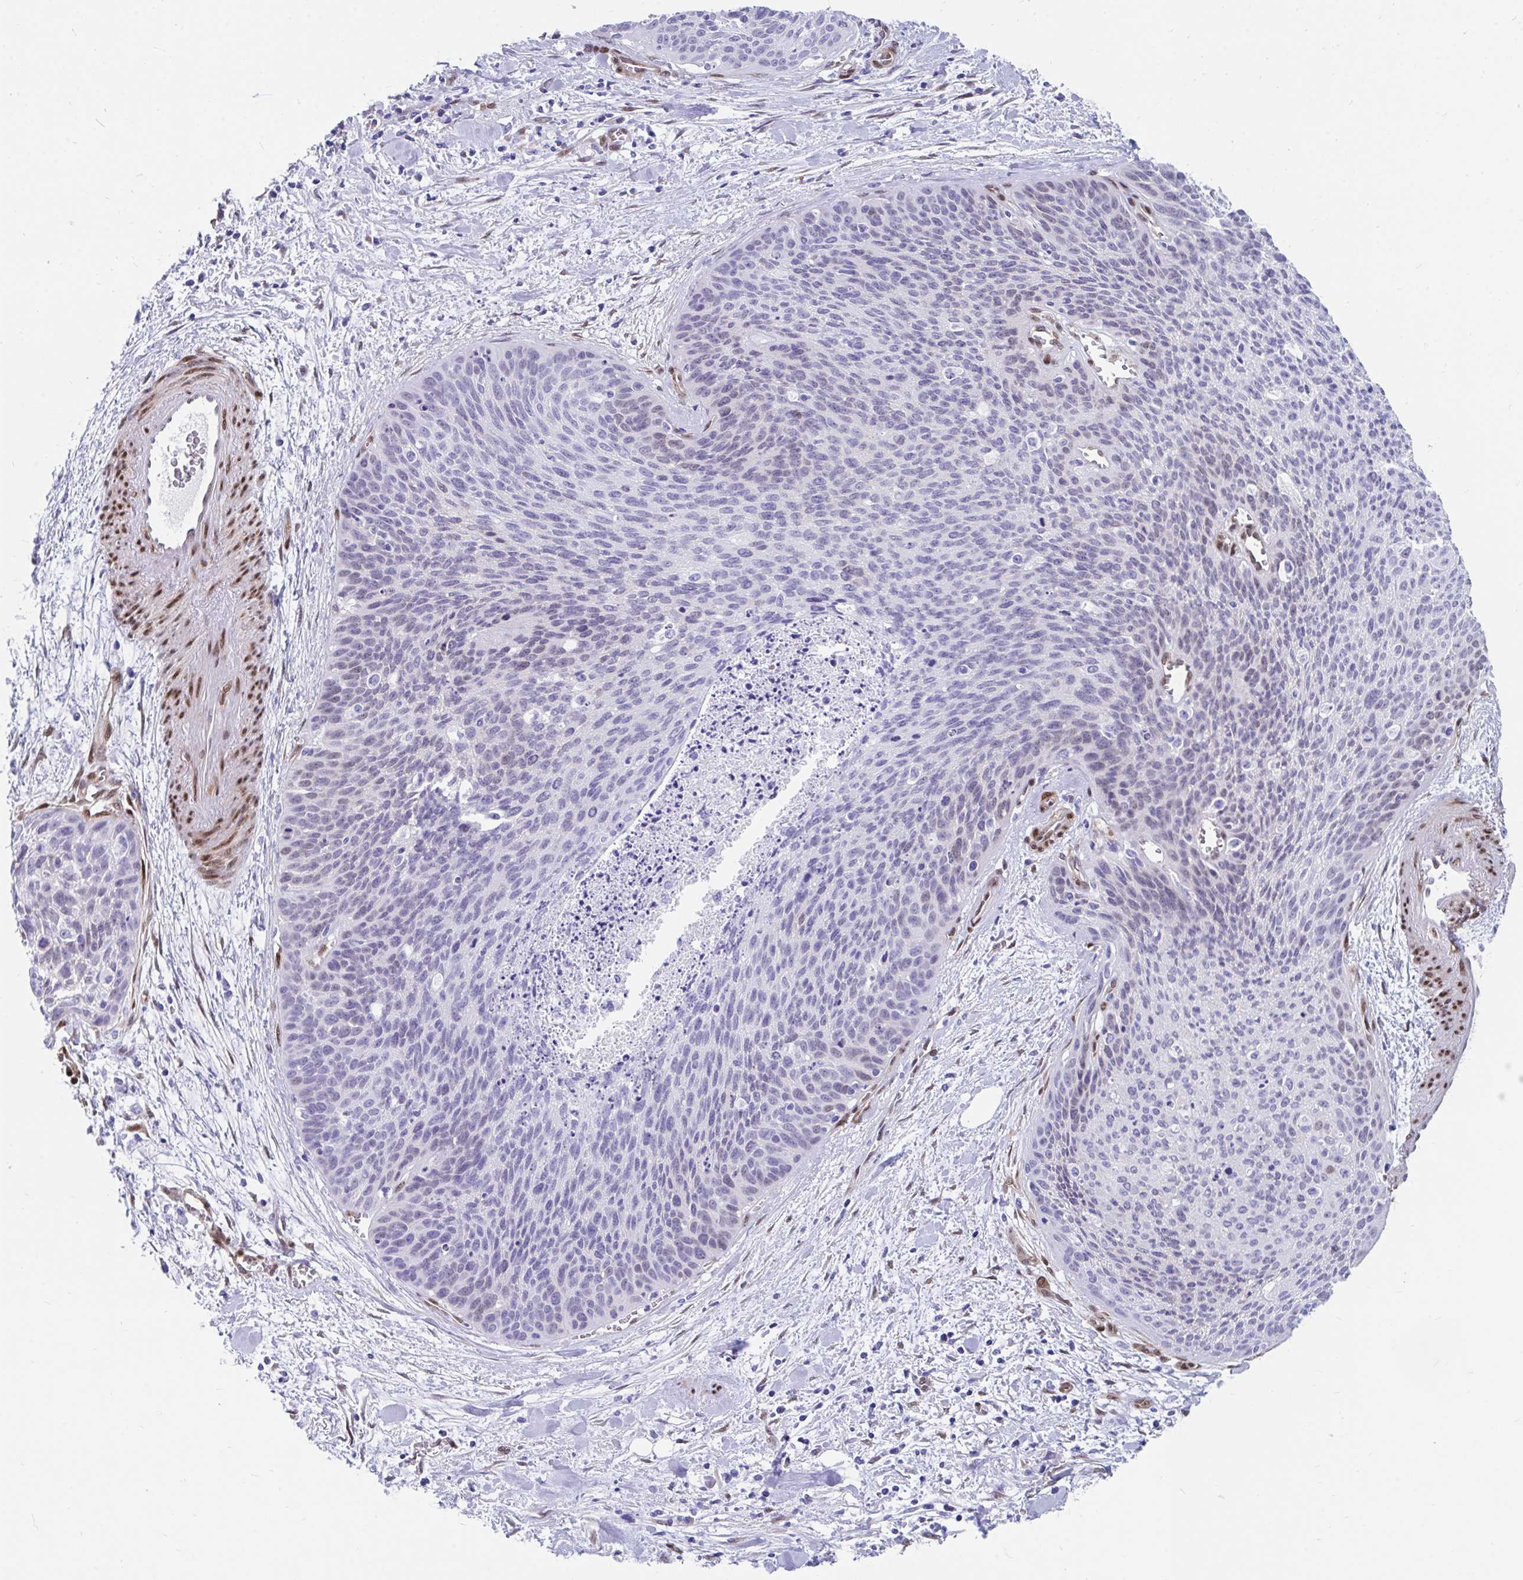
{"staining": {"intensity": "negative", "quantity": "none", "location": "none"}, "tissue": "cervical cancer", "cell_type": "Tumor cells", "image_type": "cancer", "snomed": [{"axis": "morphology", "description": "Squamous cell carcinoma, NOS"}, {"axis": "topography", "description": "Cervix"}], "caption": "Immunohistochemistry micrograph of cervical cancer stained for a protein (brown), which displays no positivity in tumor cells. (DAB (3,3'-diaminobenzidine) immunohistochemistry with hematoxylin counter stain).", "gene": "RBPMS", "patient": {"sex": "female", "age": 55}}